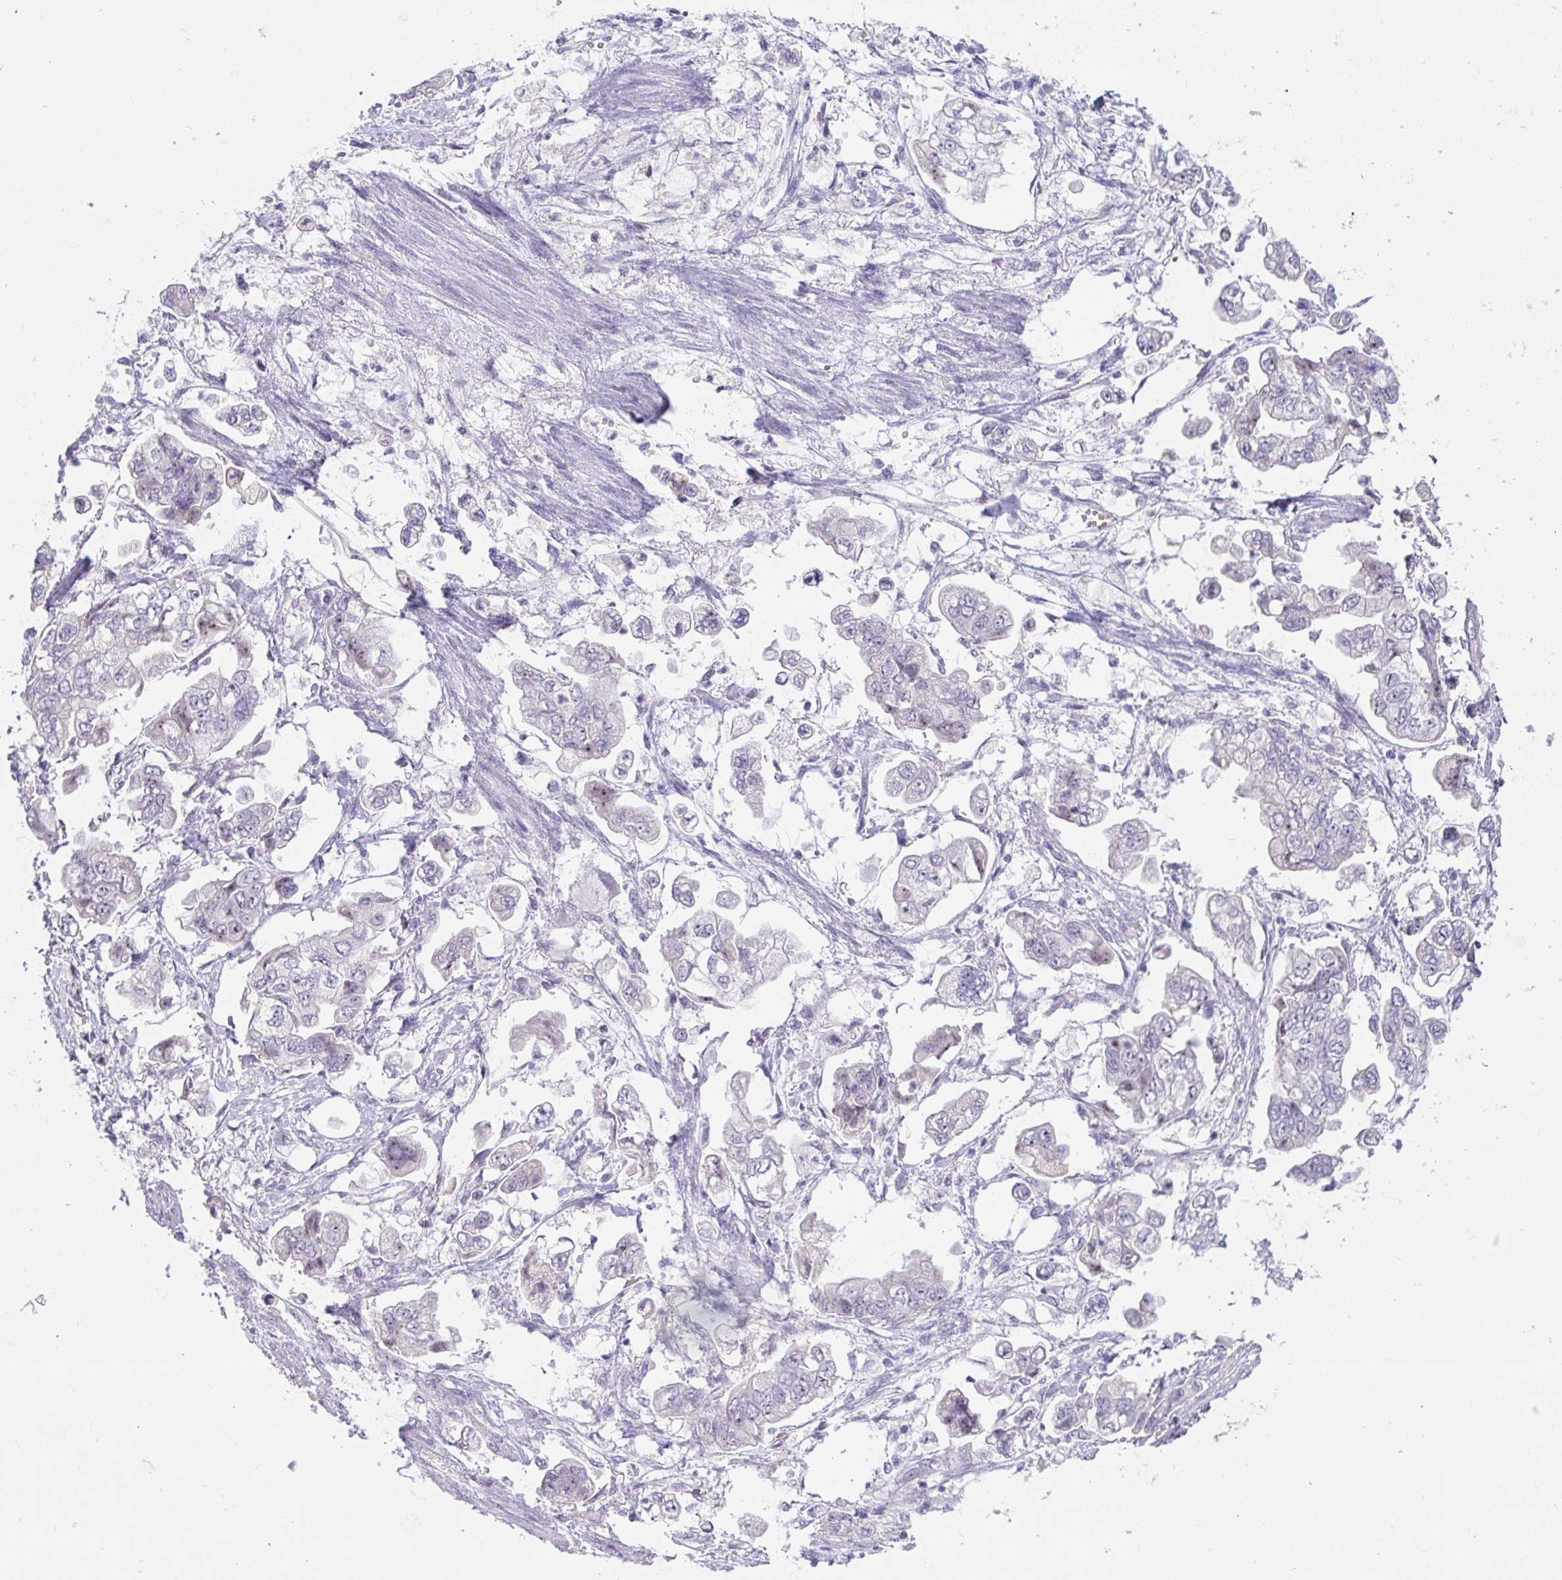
{"staining": {"intensity": "negative", "quantity": "none", "location": "none"}, "tissue": "stomach cancer", "cell_type": "Tumor cells", "image_type": "cancer", "snomed": [{"axis": "morphology", "description": "Adenocarcinoma, NOS"}, {"axis": "topography", "description": "Stomach"}], "caption": "High magnification brightfield microscopy of stomach cancer (adenocarcinoma) stained with DAB (brown) and counterstained with hematoxylin (blue): tumor cells show no significant expression.", "gene": "MYC", "patient": {"sex": "male", "age": 62}}